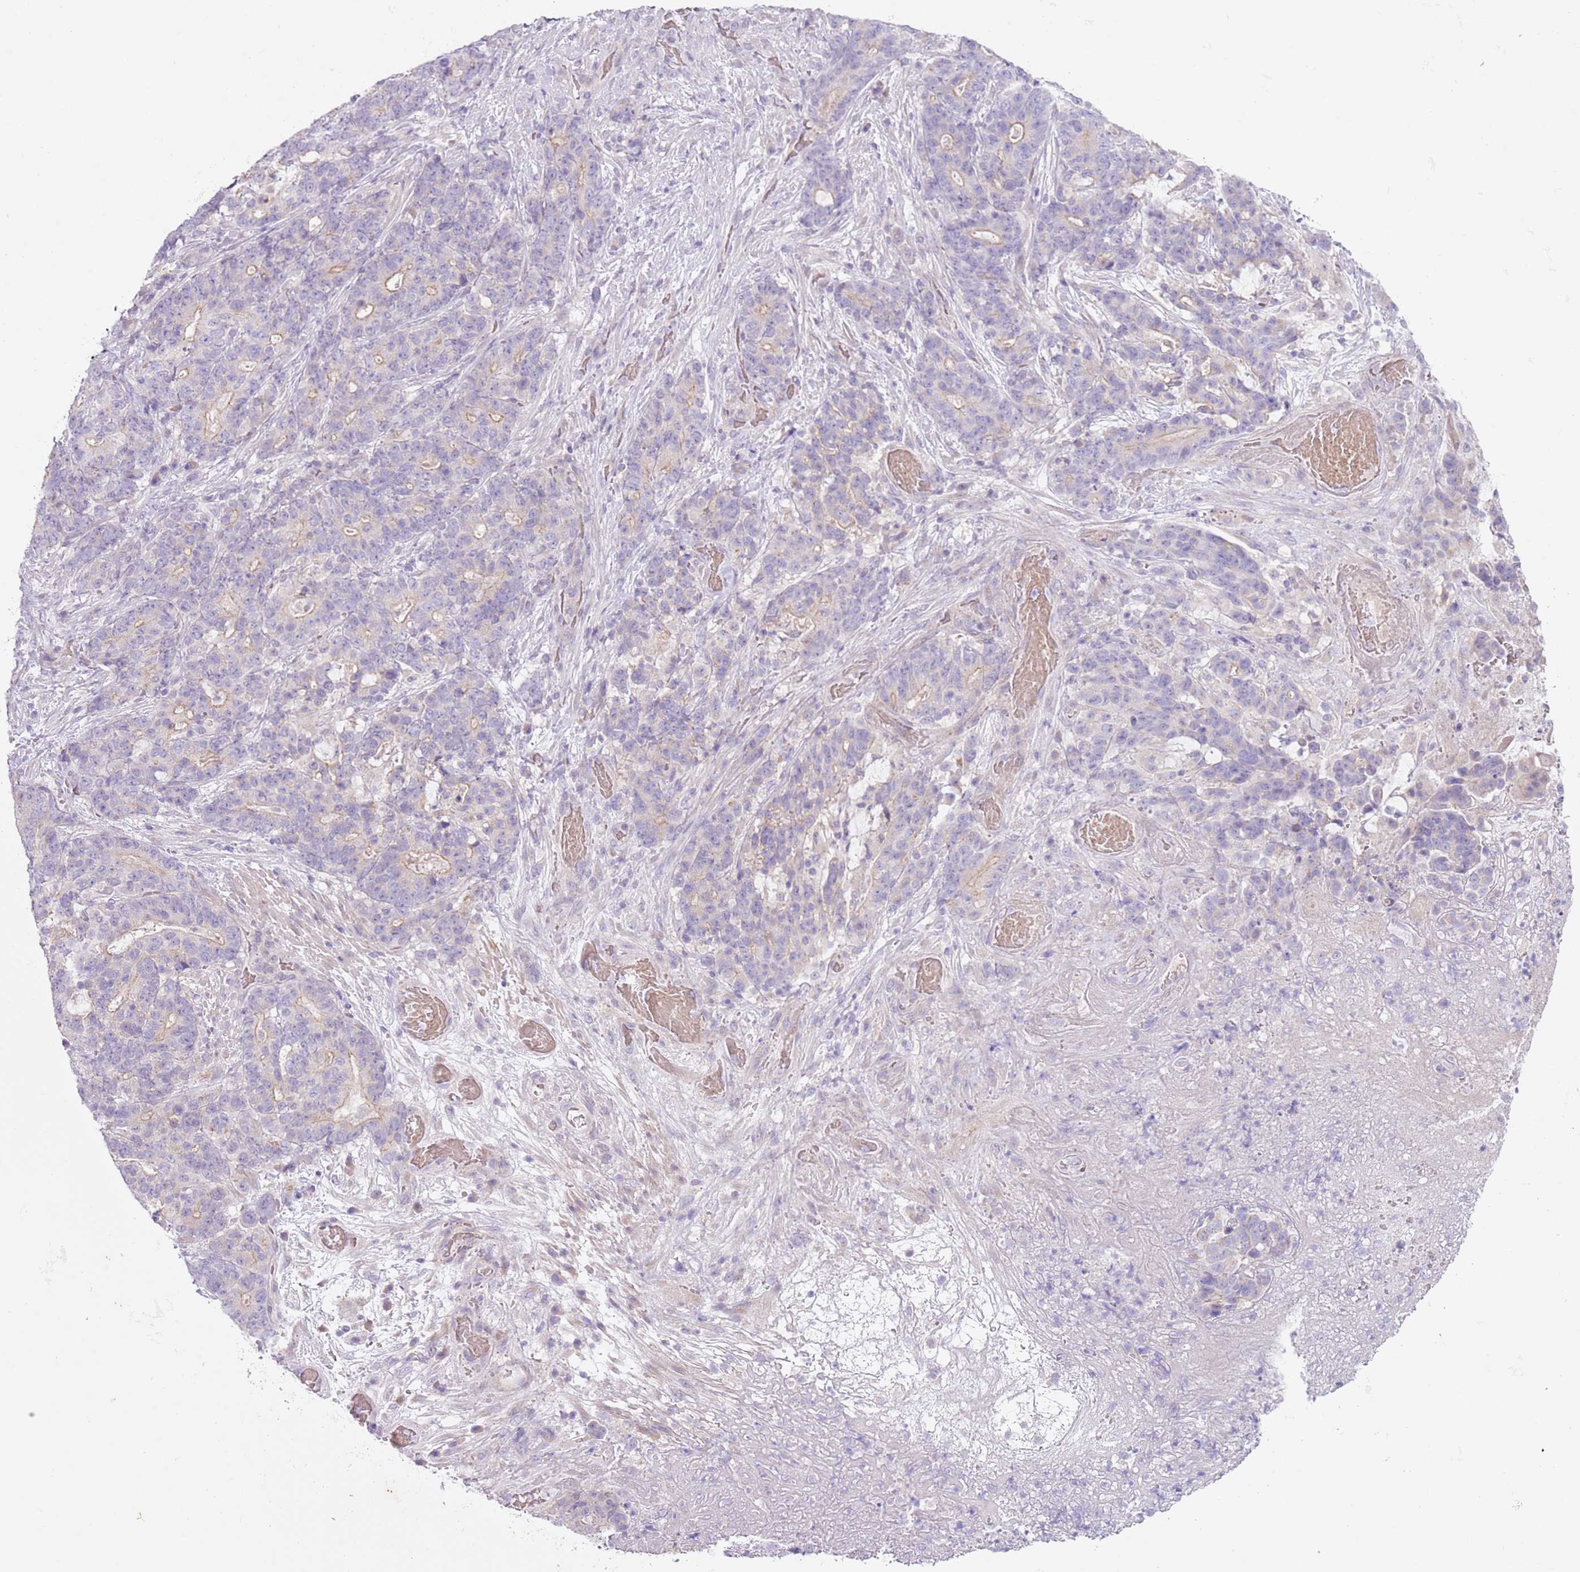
{"staining": {"intensity": "weak", "quantity": "<25%", "location": "cytoplasmic/membranous"}, "tissue": "stomach cancer", "cell_type": "Tumor cells", "image_type": "cancer", "snomed": [{"axis": "morphology", "description": "Normal tissue, NOS"}, {"axis": "morphology", "description": "Adenocarcinoma, NOS"}, {"axis": "topography", "description": "Stomach"}], "caption": "Immunohistochemistry (IHC) of human stomach adenocarcinoma displays no positivity in tumor cells. Brightfield microscopy of IHC stained with DAB (brown) and hematoxylin (blue), captured at high magnification.", "gene": "MRO", "patient": {"sex": "female", "age": 64}}